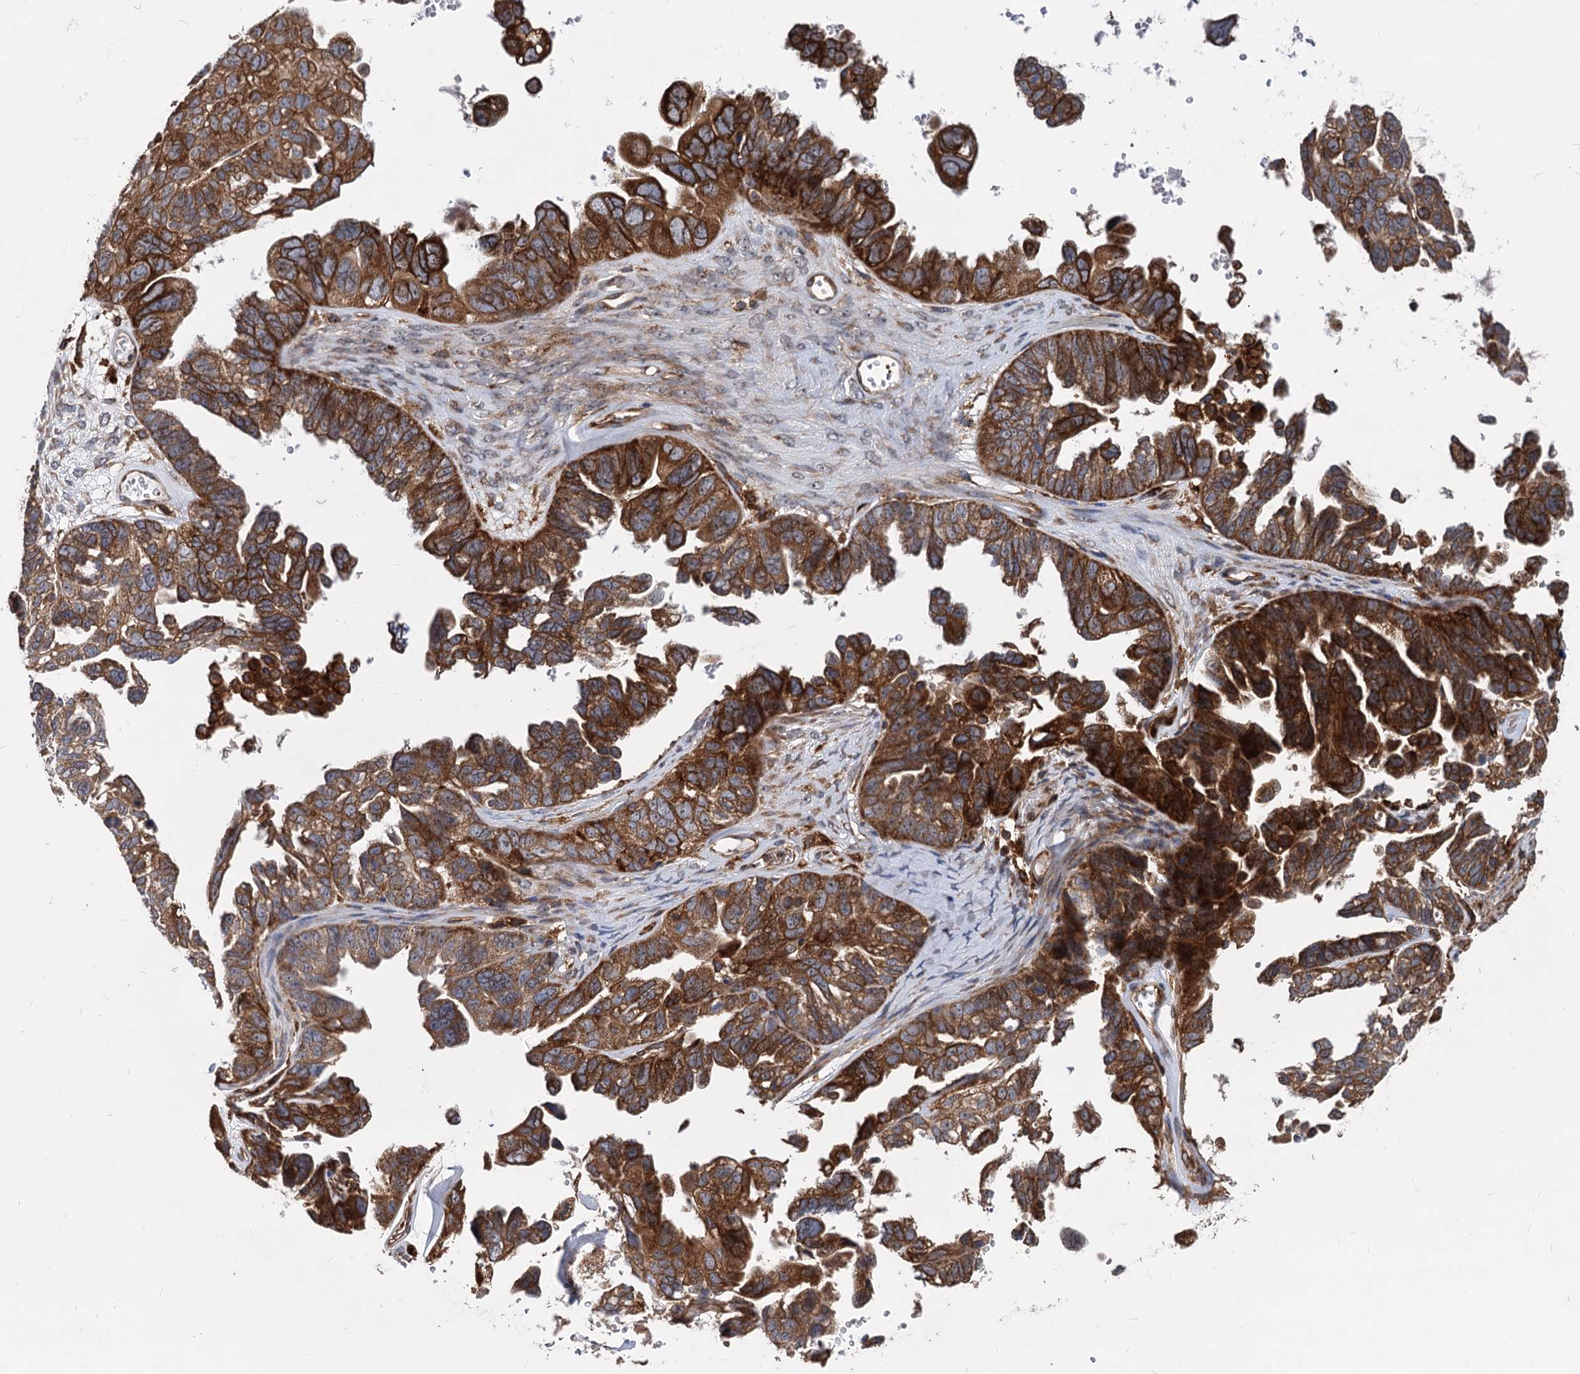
{"staining": {"intensity": "strong", "quantity": ">75%", "location": "cytoplasmic/membranous"}, "tissue": "ovarian cancer", "cell_type": "Tumor cells", "image_type": "cancer", "snomed": [{"axis": "morphology", "description": "Cystadenocarcinoma, serous, NOS"}, {"axis": "topography", "description": "Ovary"}], "caption": "Tumor cells reveal high levels of strong cytoplasmic/membranous staining in about >75% of cells in ovarian serous cystadenocarcinoma.", "gene": "STIM1", "patient": {"sex": "female", "age": 79}}